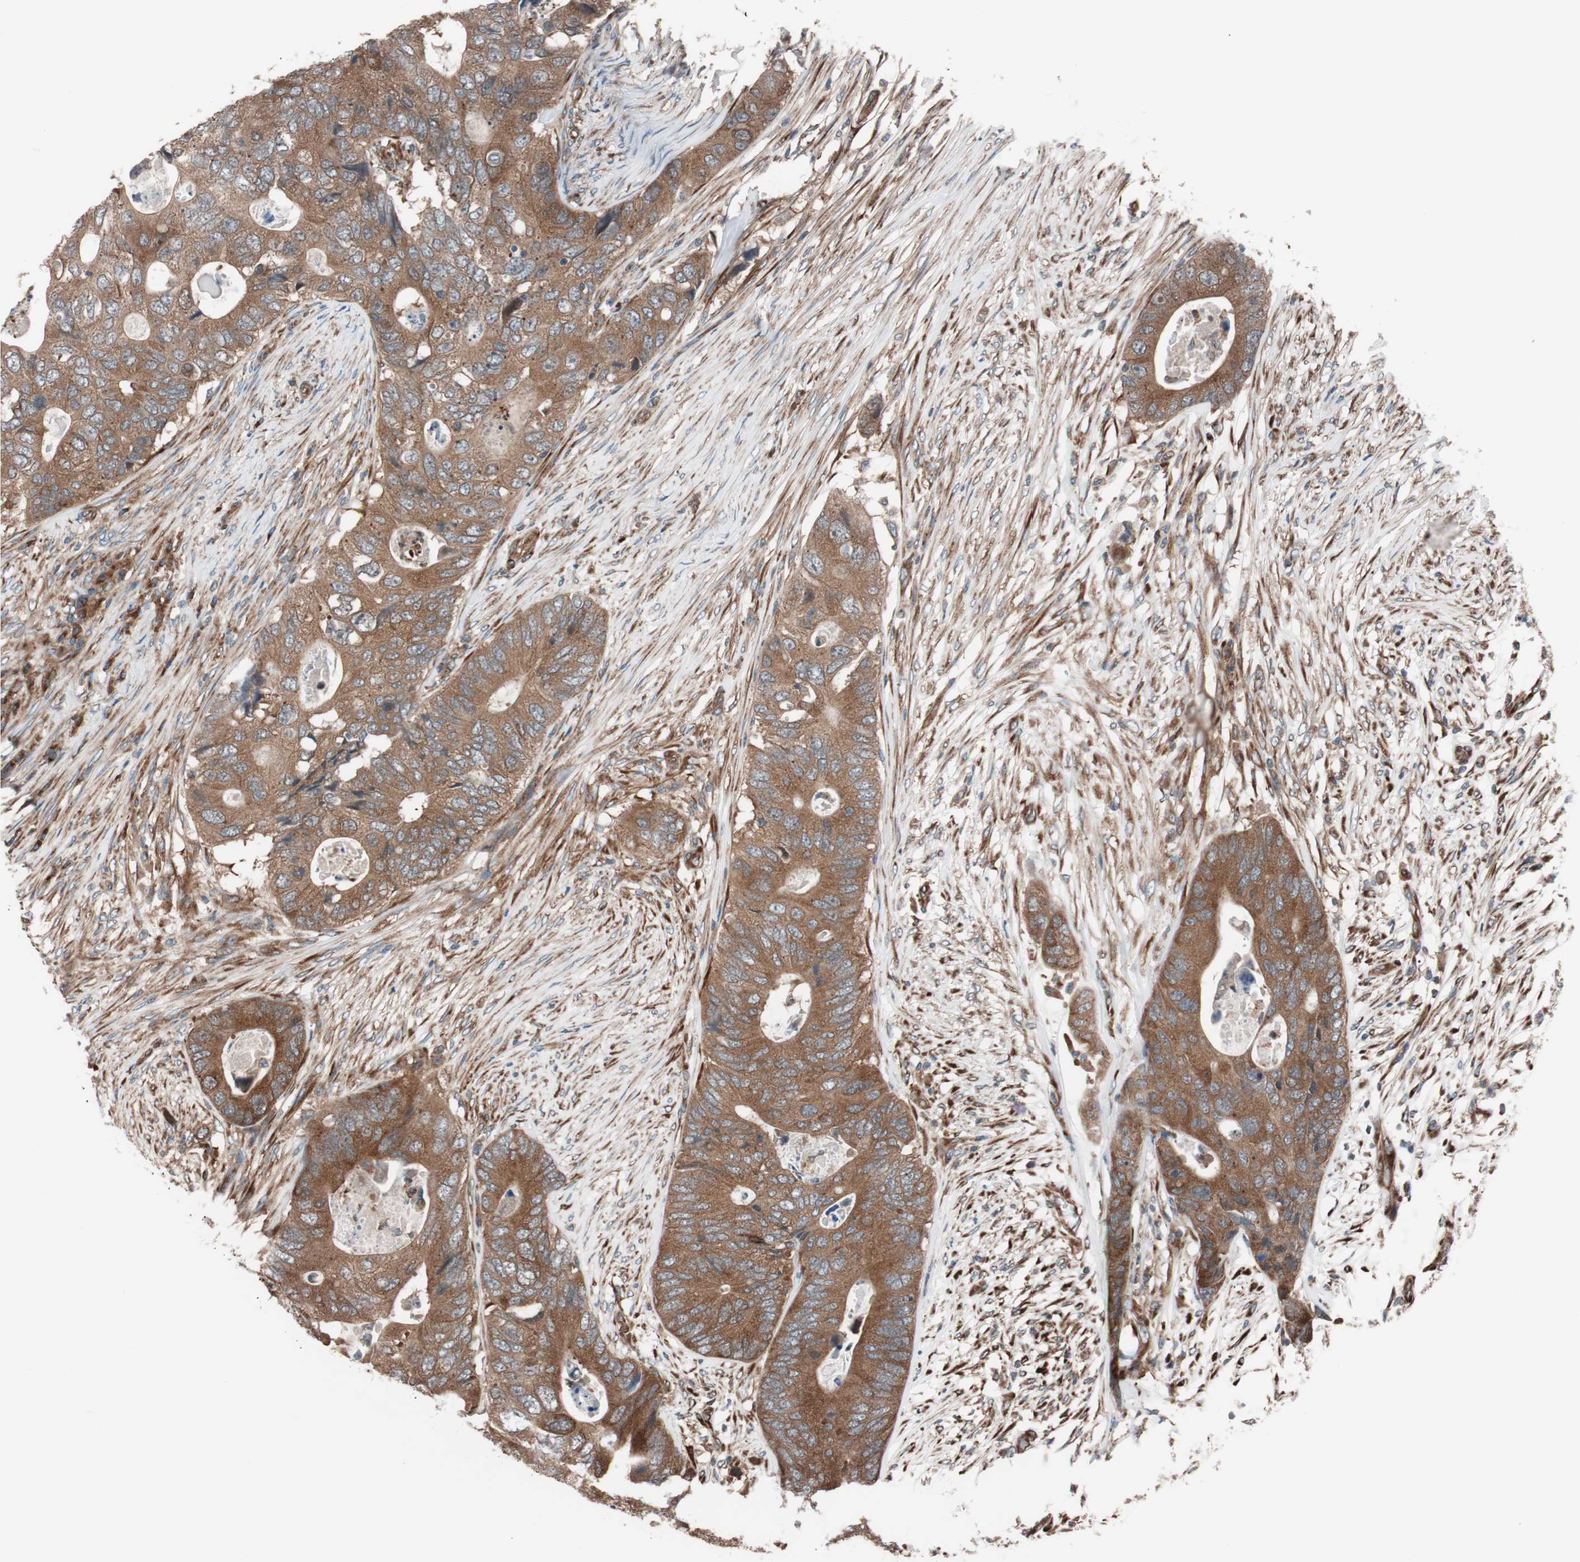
{"staining": {"intensity": "moderate", "quantity": ">75%", "location": "cytoplasmic/membranous"}, "tissue": "colorectal cancer", "cell_type": "Tumor cells", "image_type": "cancer", "snomed": [{"axis": "morphology", "description": "Adenocarcinoma, NOS"}, {"axis": "topography", "description": "Colon"}], "caption": "A brown stain labels moderate cytoplasmic/membranous staining of a protein in colorectal cancer (adenocarcinoma) tumor cells.", "gene": "SEC31A", "patient": {"sex": "male", "age": 71}}